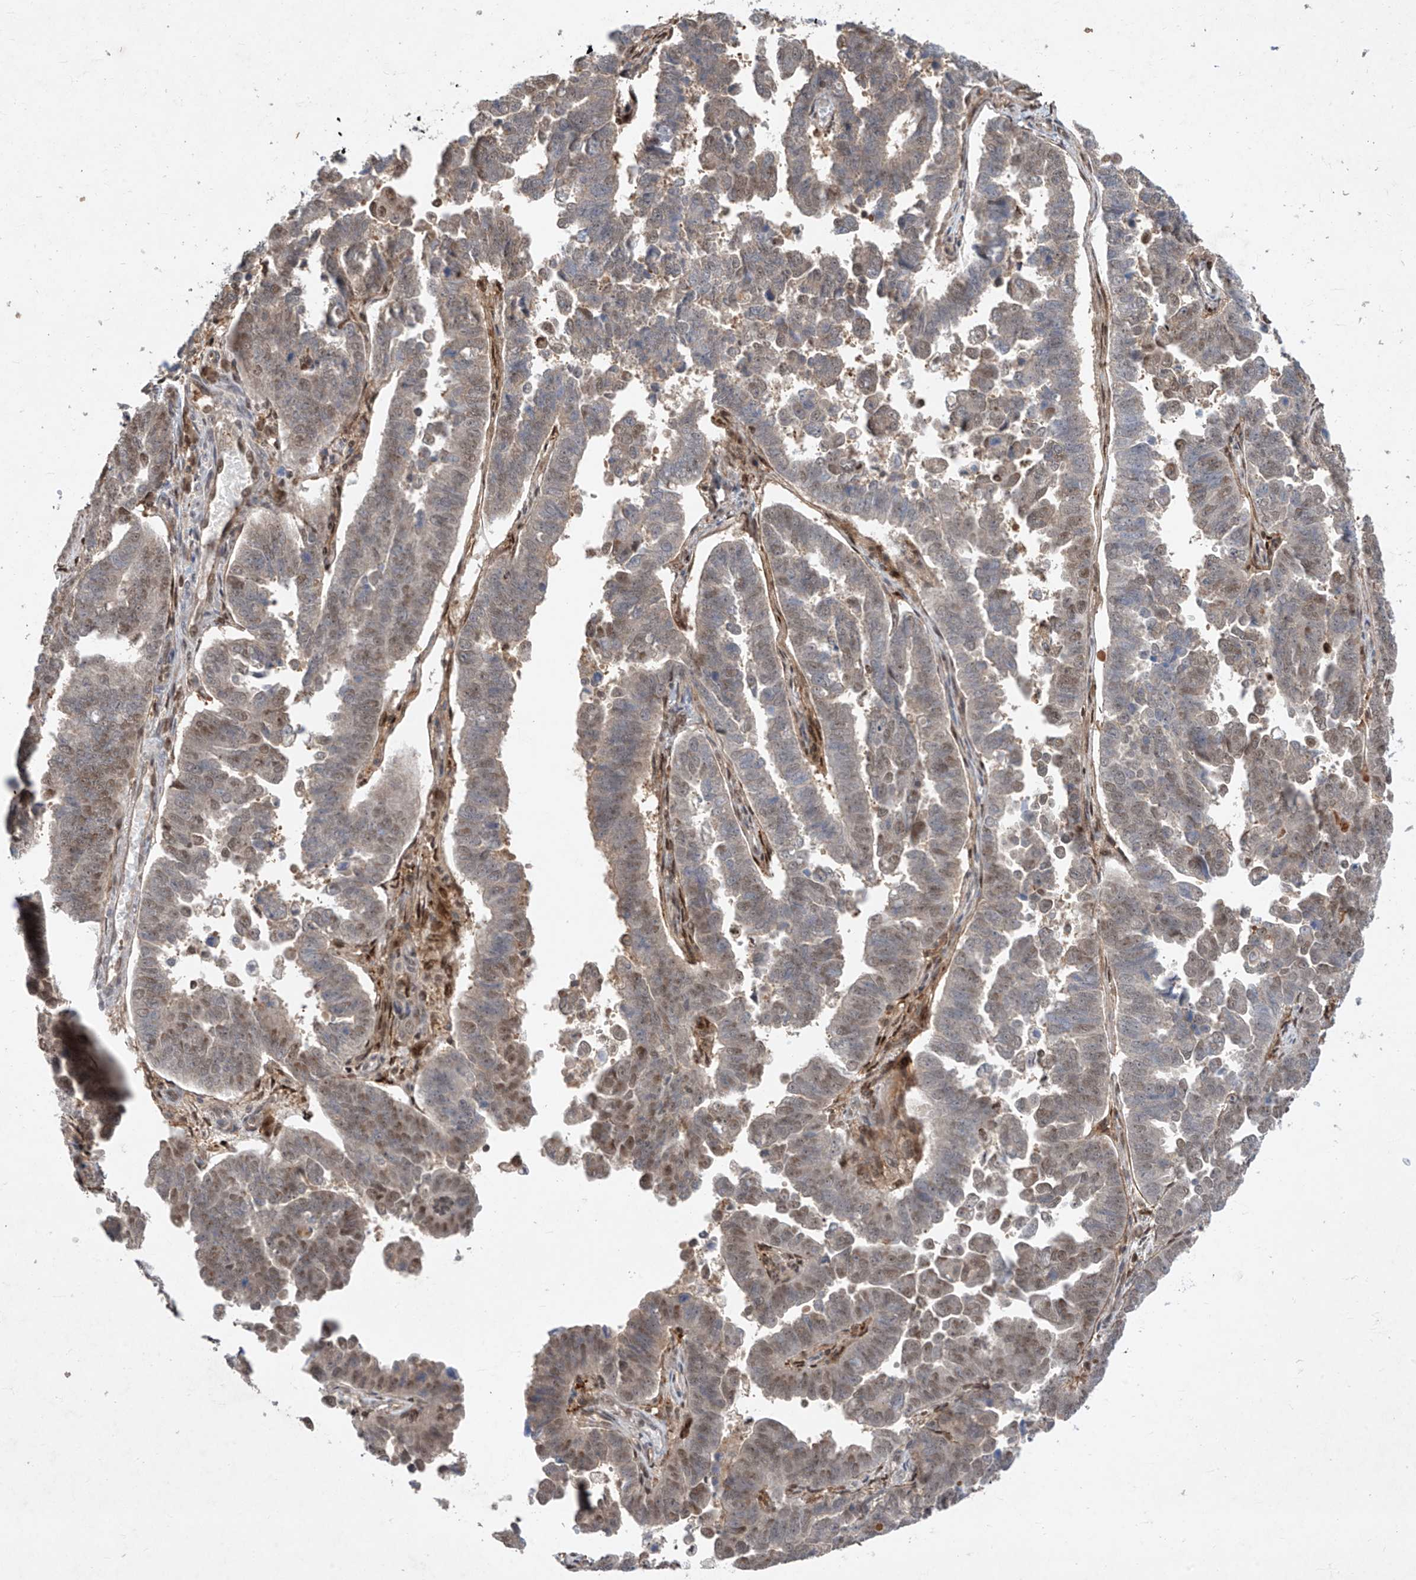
{"staining": {"intensity": "weak", "quantity": "25%-75%", "location": "nuclear"}, "tissue": "endometrial cancer", "cell_type": "Tumor cells", "image_type": "cancer", "snomed": [{"axis": "morphology", "description": "Adenocarcinoma, NOS"}, {"axis": "topography", "description": "Endometrium"}], "caption": "This is an image of immunohistochemistry (IHC) staining of endometrial adenocarcinoma, which shows weak positivity in the nuclear of tumor cells.", "gene": "ZNF358", "patient": {"sex": "female", "age": 75}}